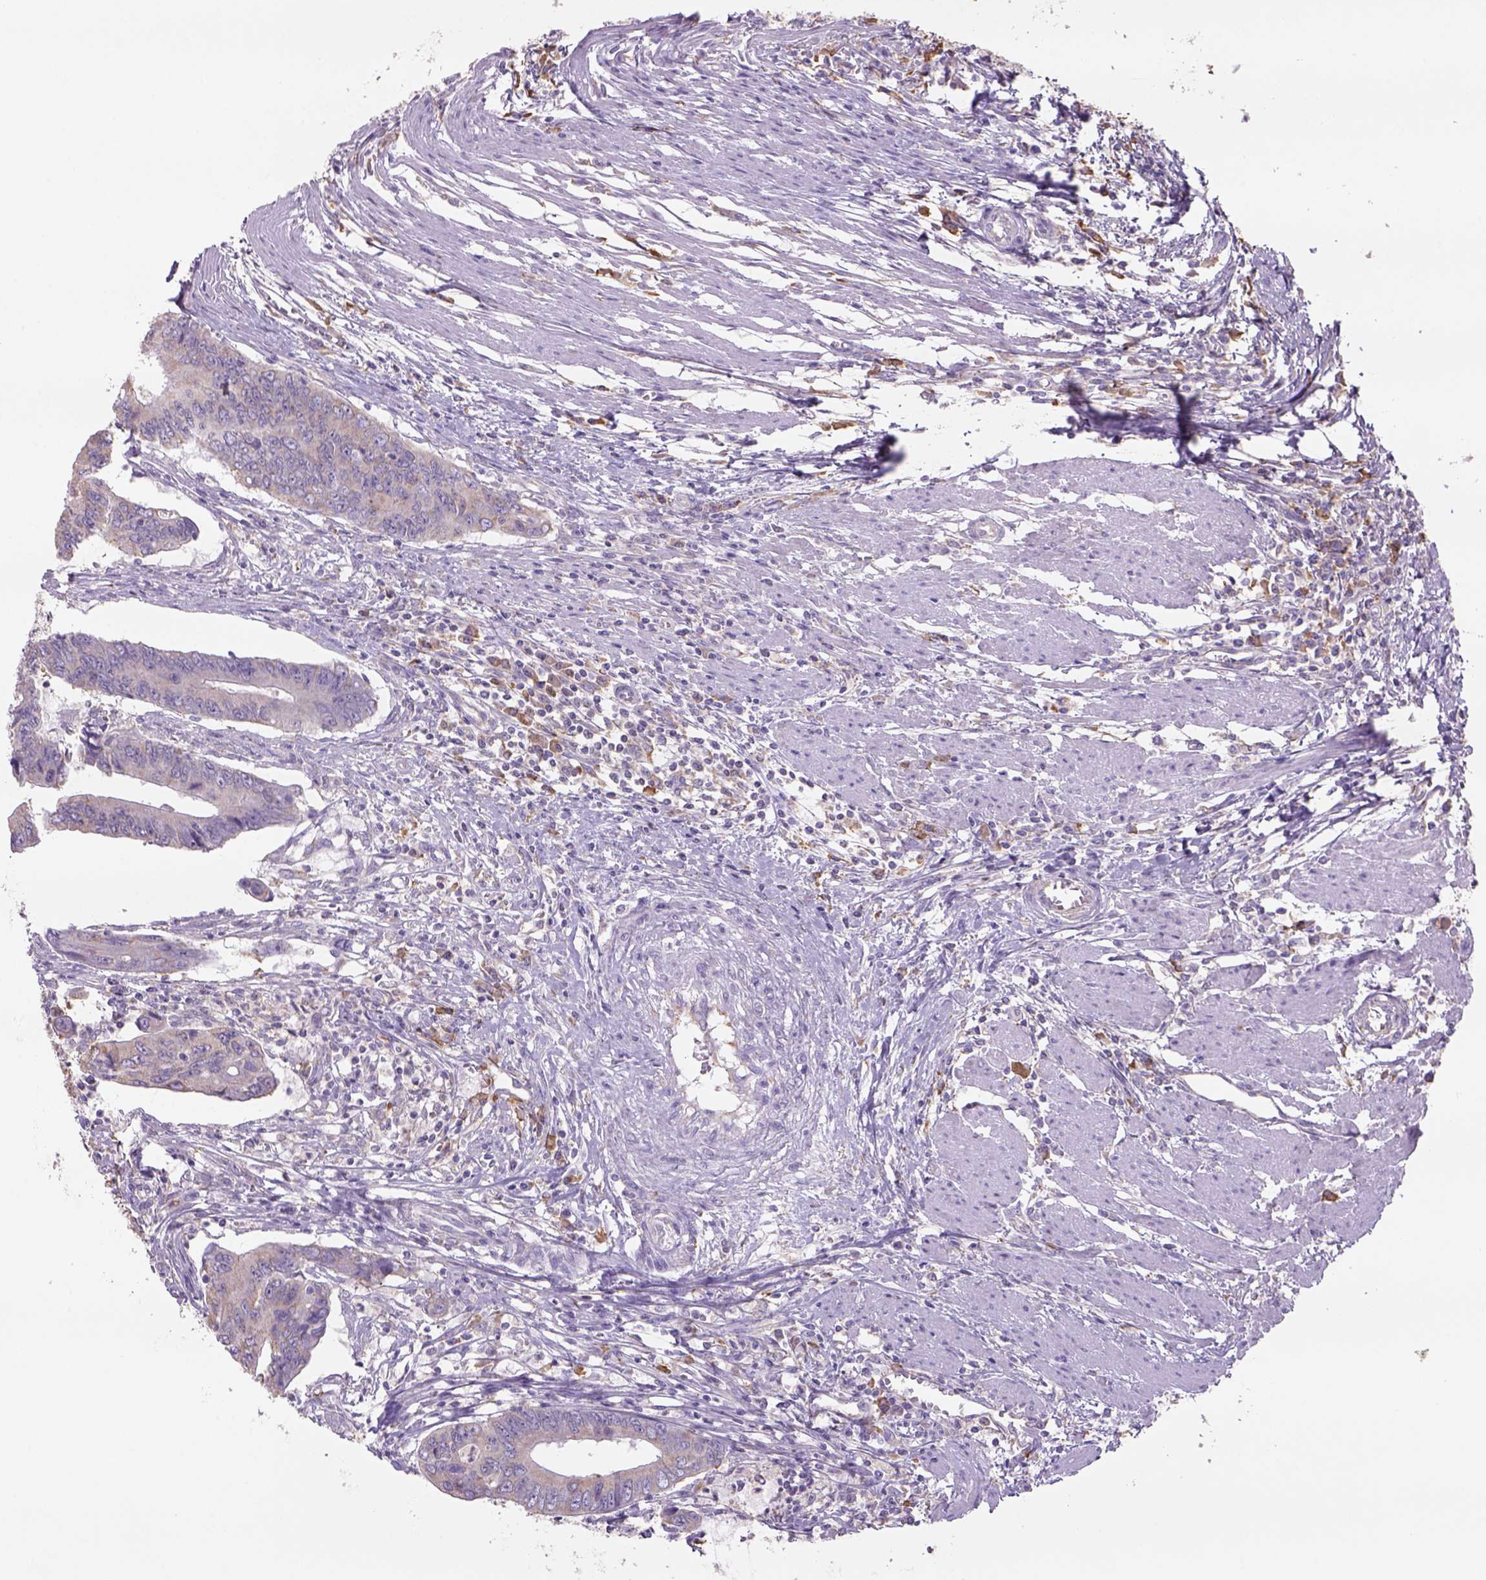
{"staining": {"intensity": "weak", "quantity": "<25%", "location": "cytoplasmic/membranous"}, "tissue": "colorectal cancer", "cell_type": "Tumor cells", "image_type": "cancer", "snomed": [{"axis": "morphology", "description": "Adenocarcinoma, NOS"}, {"axis": "topography", "description": "Colon"}], "caption": "Immunohistochemical staining of human adenocarcinoma (colorectal) demonstrates no significant staining in tumor cells.", "gene": "NAALAD2", "patient": {"sex": "male", "age": 53}}